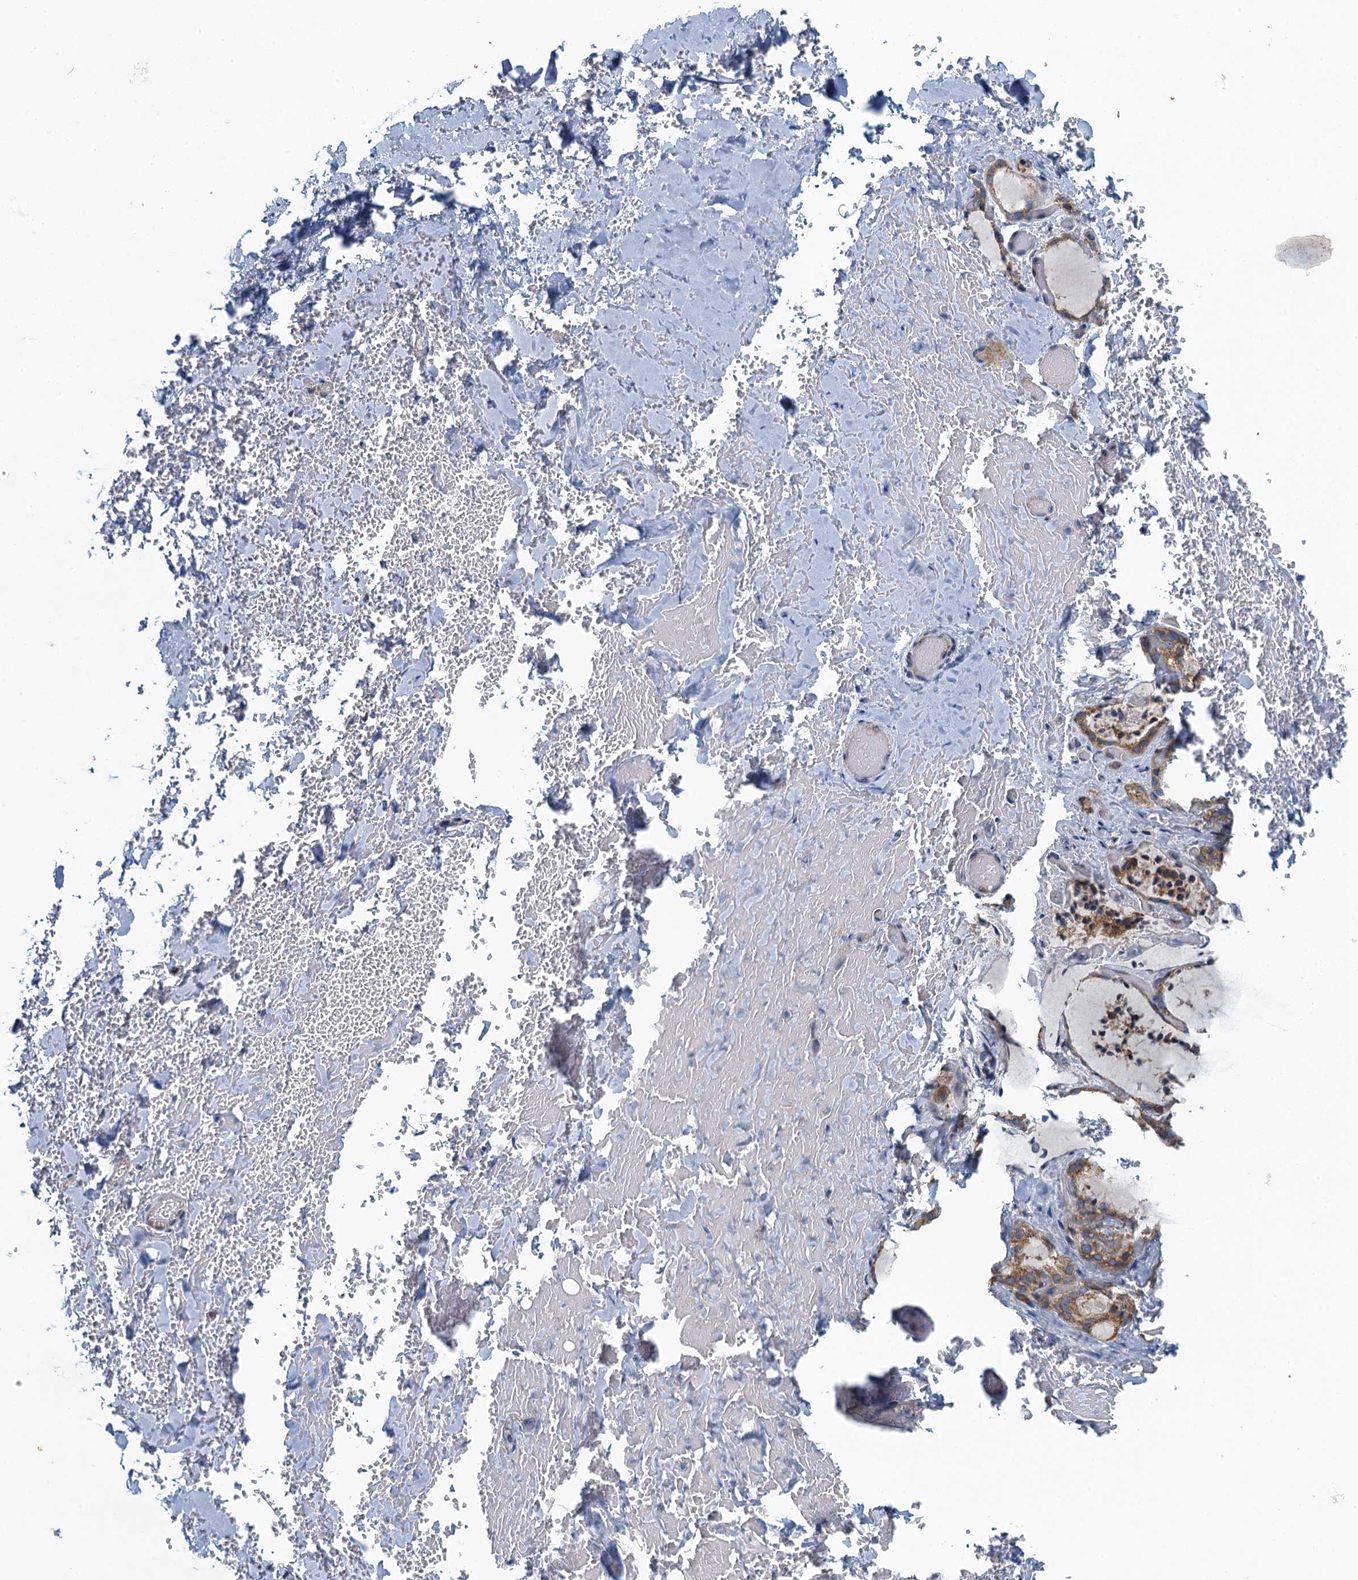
{"staining": {"intensity": "moderate", "quantity": ">75%", "location": "cytoplasmic/membranous"}, "tissue": "thyroid gland", "cell_type": "Glandular cells", "image_type": "normal", "snomed": [{"axis": "morphology", "description": "Normal tissue, NOS"}, {"axis": "topography", "description": "Thyroid gland"}], "caption": "Protein analysis of unremarkable thyroid gland demonstrates moderate cytoplasmic/membranous positivity in about >75% of glandular cells.", "gene": "ALG2", "patient": {"sex": "female", "age": 44}}